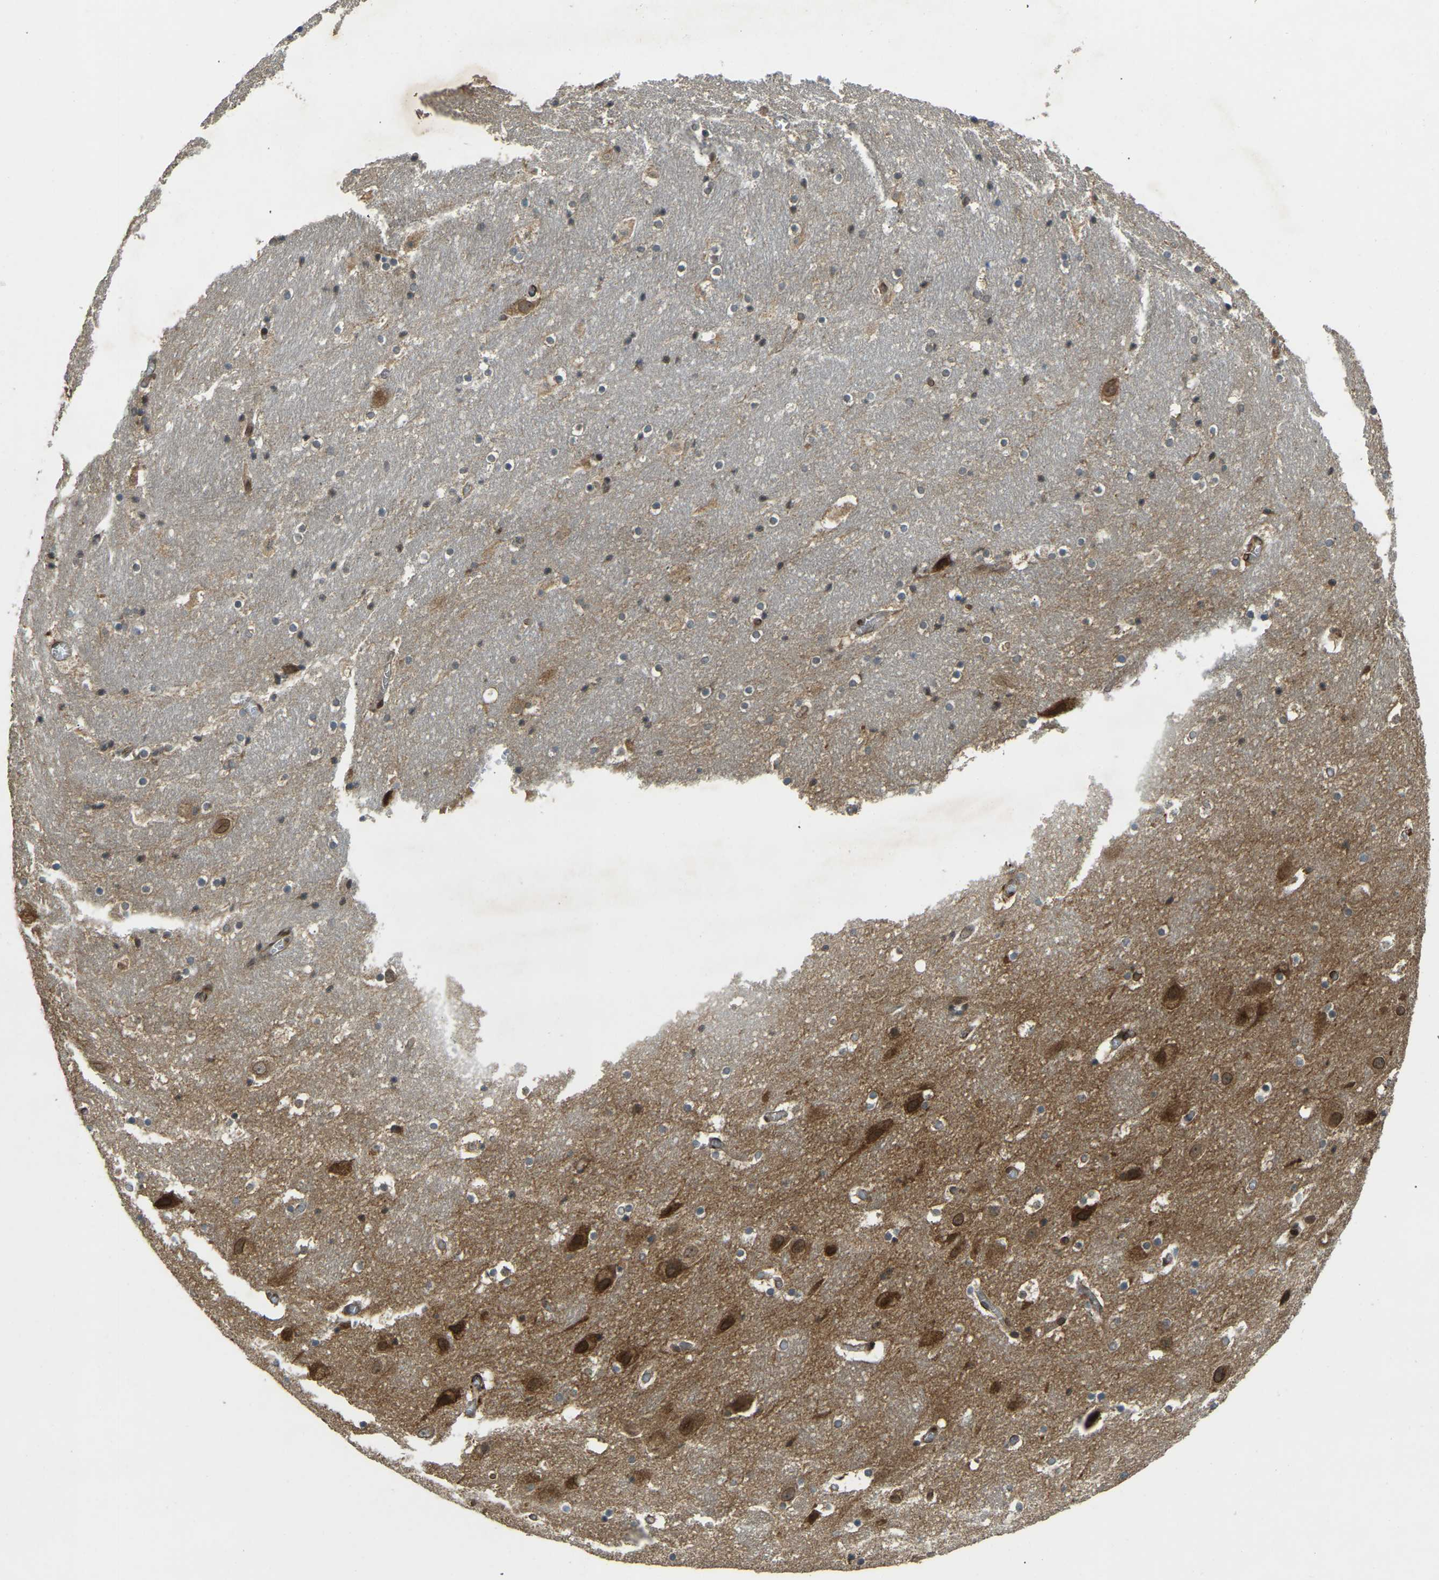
{"staining": {"intensity": "moderate", "quantity": "25%-75%", "location": "cytoplasmic/membranous,nuclear"}, "tissue": "hippocampus", "cell_type": "Glial cells", "image_type": "normal", "snomed": [{"axis": "morphology", "description": "Normal tissue, NOS"}, {"axis": "topography", "description": "Hippocampus"}], "caption": "Immunohistochemistry of normal human hippocampus demonstrates medium levels of moderate cytoplasmic/membranous,nuclear staining in about 25%-75% of glial cells.", "gene": "SYNE1", "patient": {"sex": "male", "age": 45}}